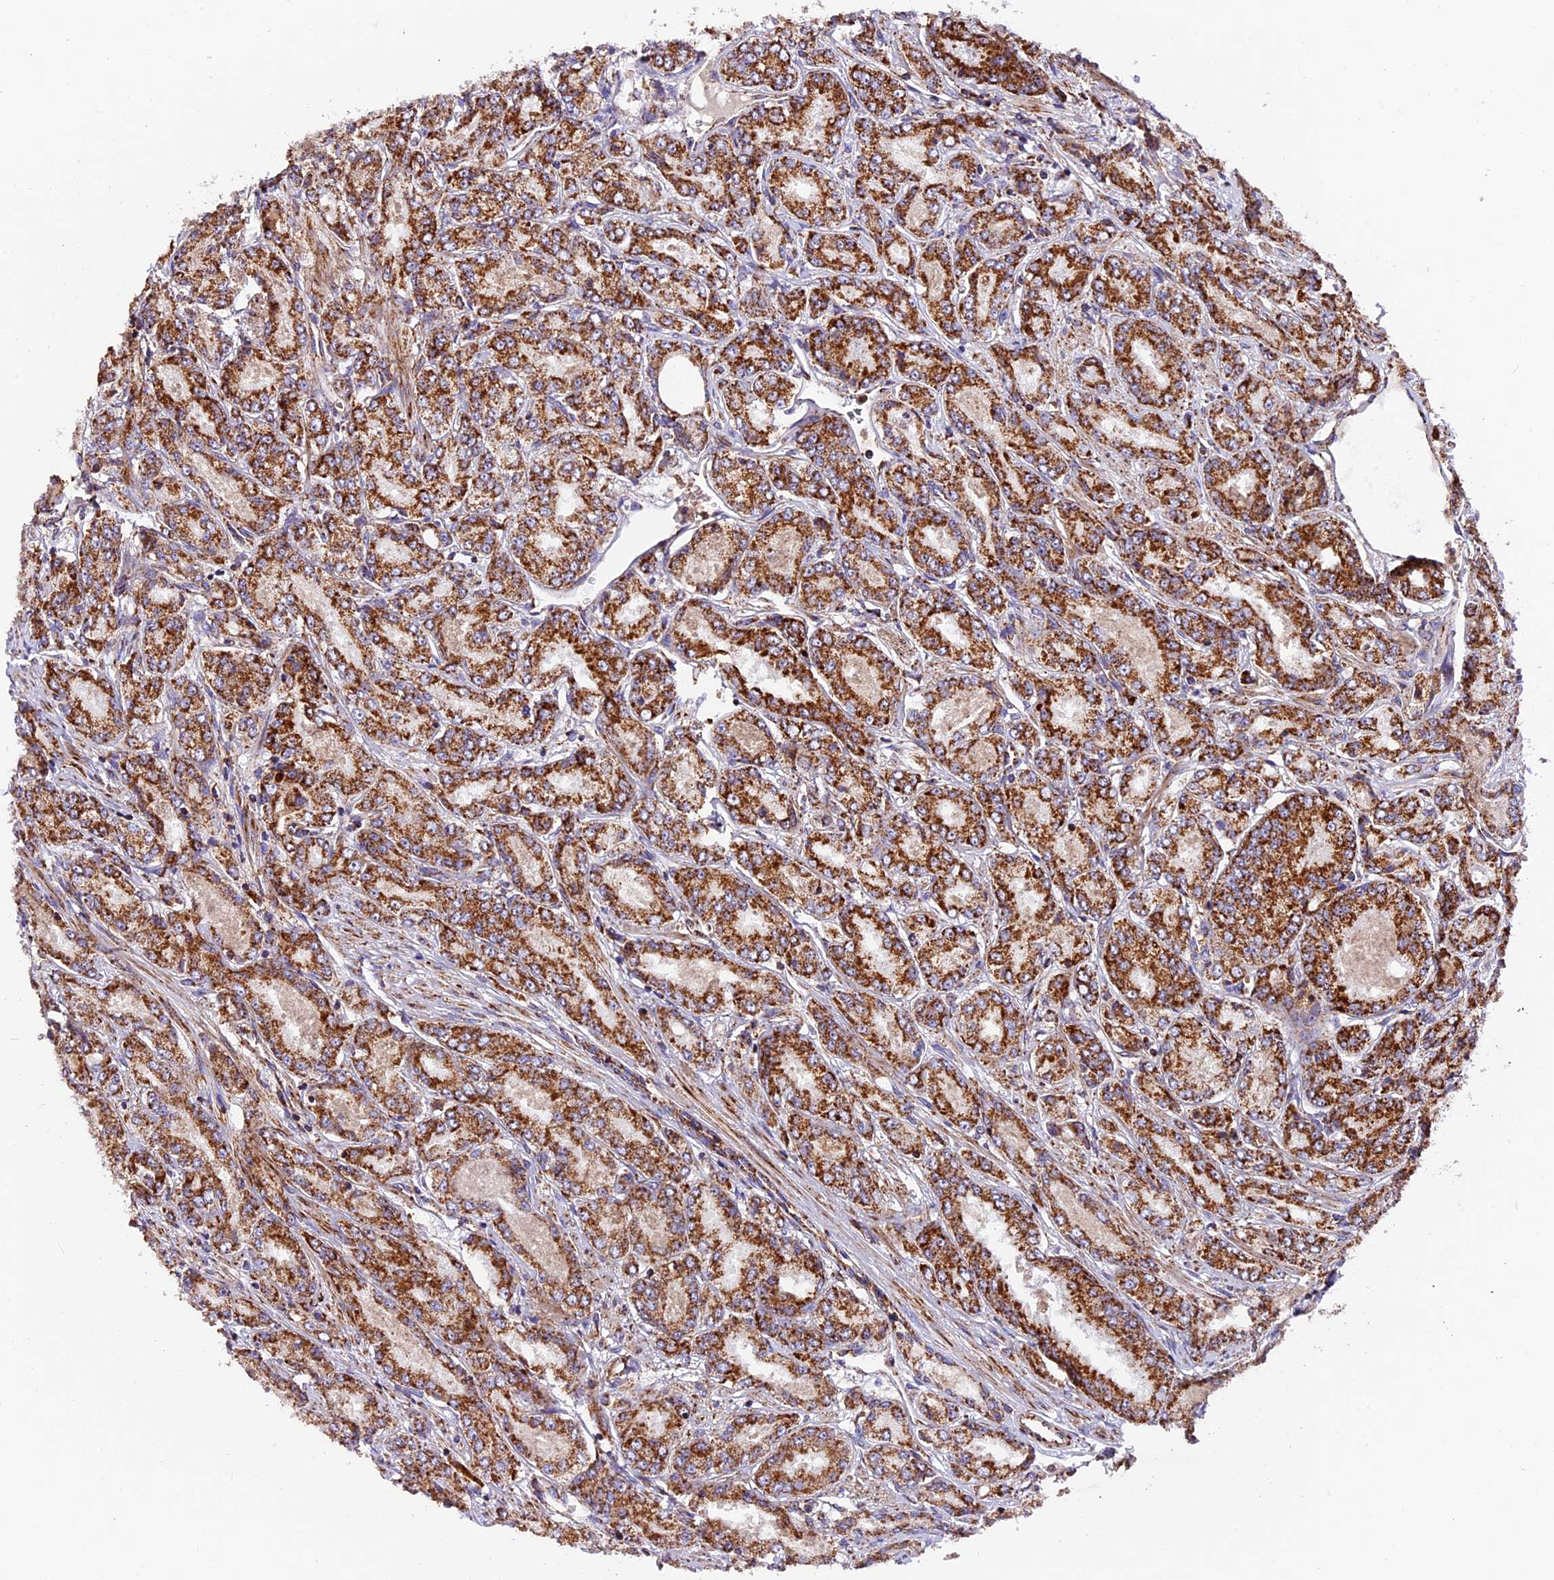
{"staining": {"intensity": "strong", "quantity": ">75%", "location": "cytoplasmic/membranous"}, "tissue": "prostate cancer", "cell_type": "Tumor cells", "image_type": "cancer", "snomed": [{"axis": "morphology", "description": "Adenocarcinoma, High grade"}, {"axis": "topography", "description": "Prostate"}], "caption": "Approximately >75% of tumor cells in high-grade adenocarcinoma (prostate) show strong cytoplasmic/membranous protein expression as visualized by brown immunohistochemical staining.", "gene": "NDUFA8", "patient": {"sex": "male", "age": 74}}